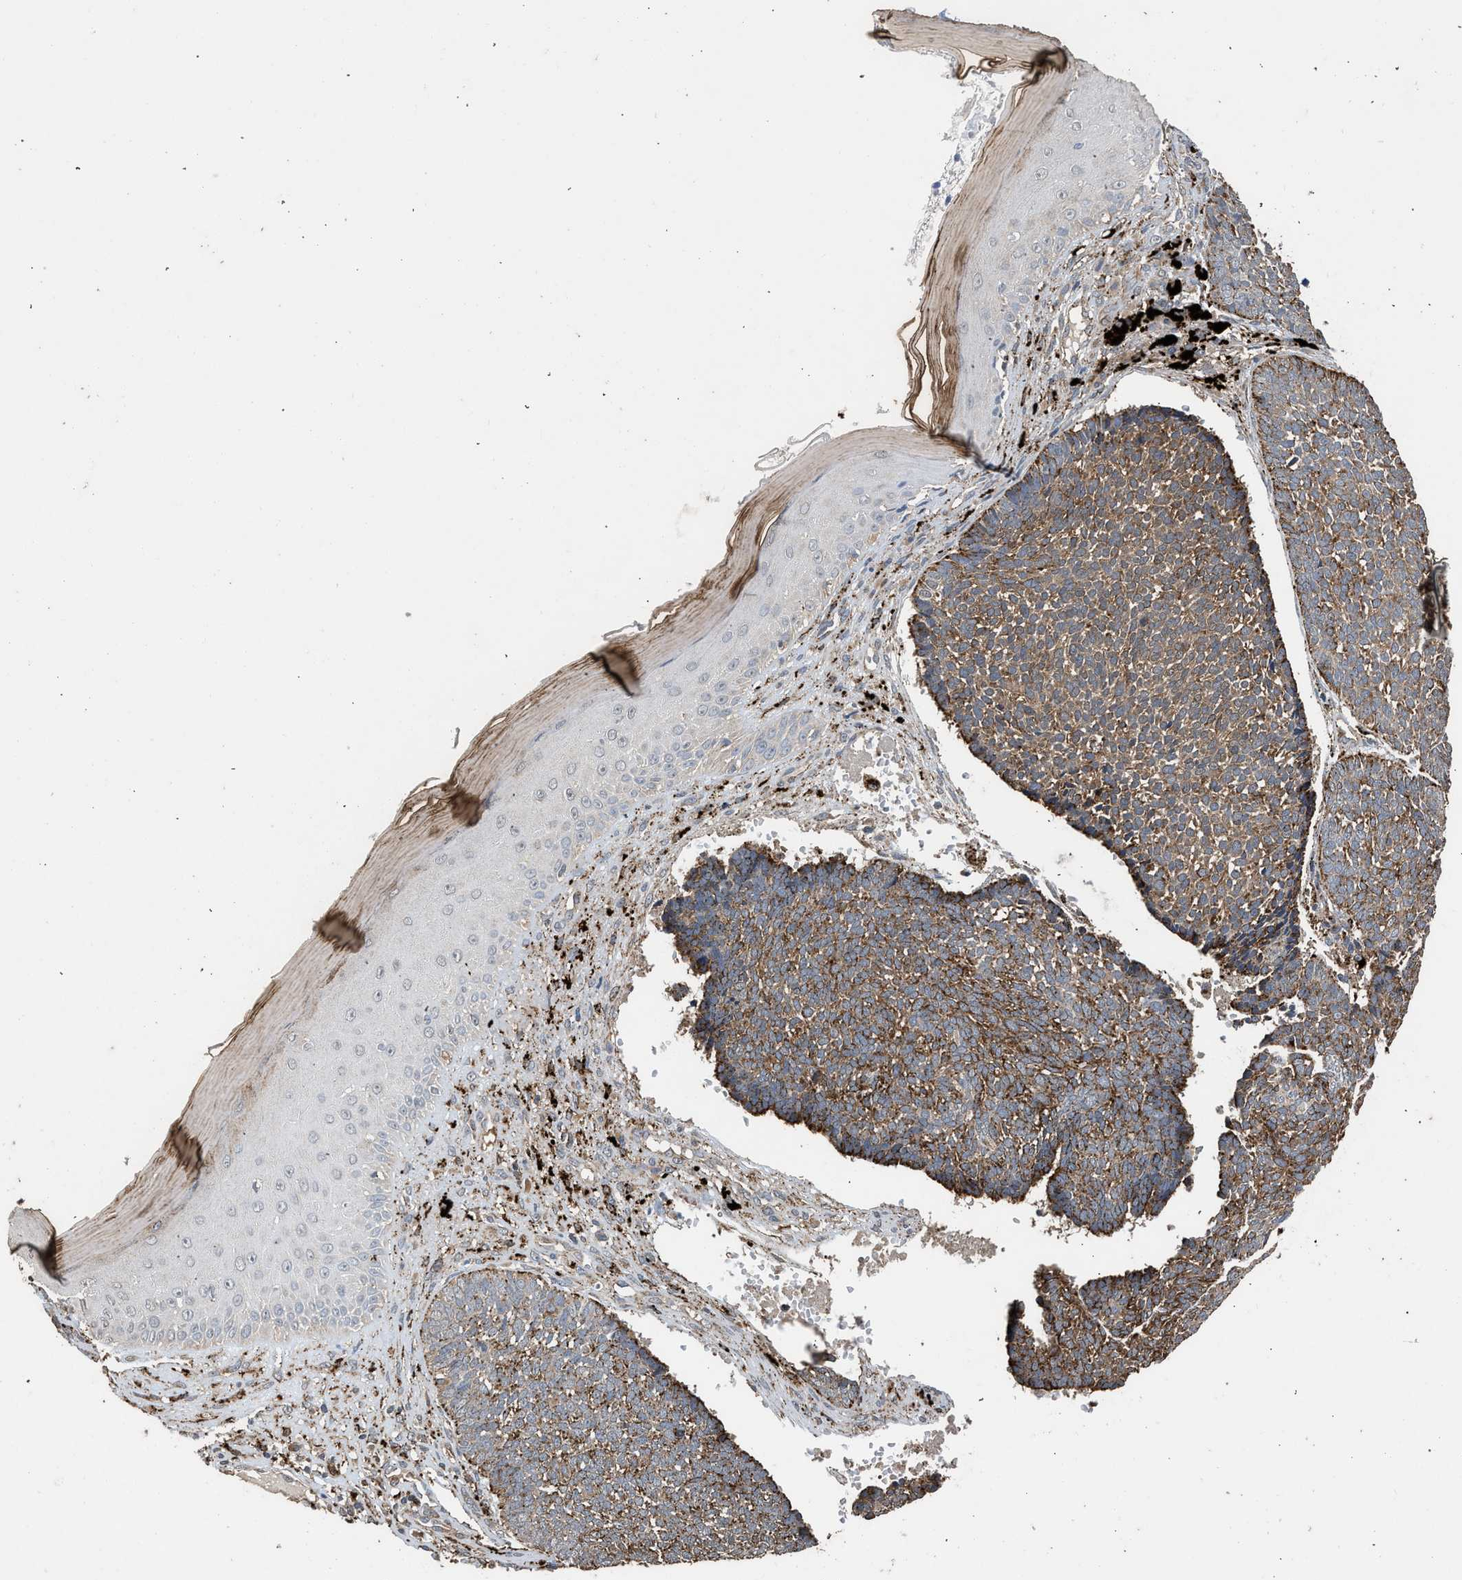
{"staining": {"intensity": "moderate", "quantity": ">75%", "location": "cytoplasmic/membranous"}, "tissue": "skin cancer", "cell_type": "Tumor cells", "image_type": "cancer", "snomed": [{"axis": "morphology", "description": "Basal cell carcinoma"}, {"axis": "topography", "description": "Skin"}], "caption": "A brown stain highlights moderate cytoplasmic/membranous expression of a protein in human basal cell carcinoma (skin) tumor cells. (brown staining indicates protein expression, while blue staining denotes nuclei).", "gene": "CTSV", "patient": {"sex": "male", "age": 84}}